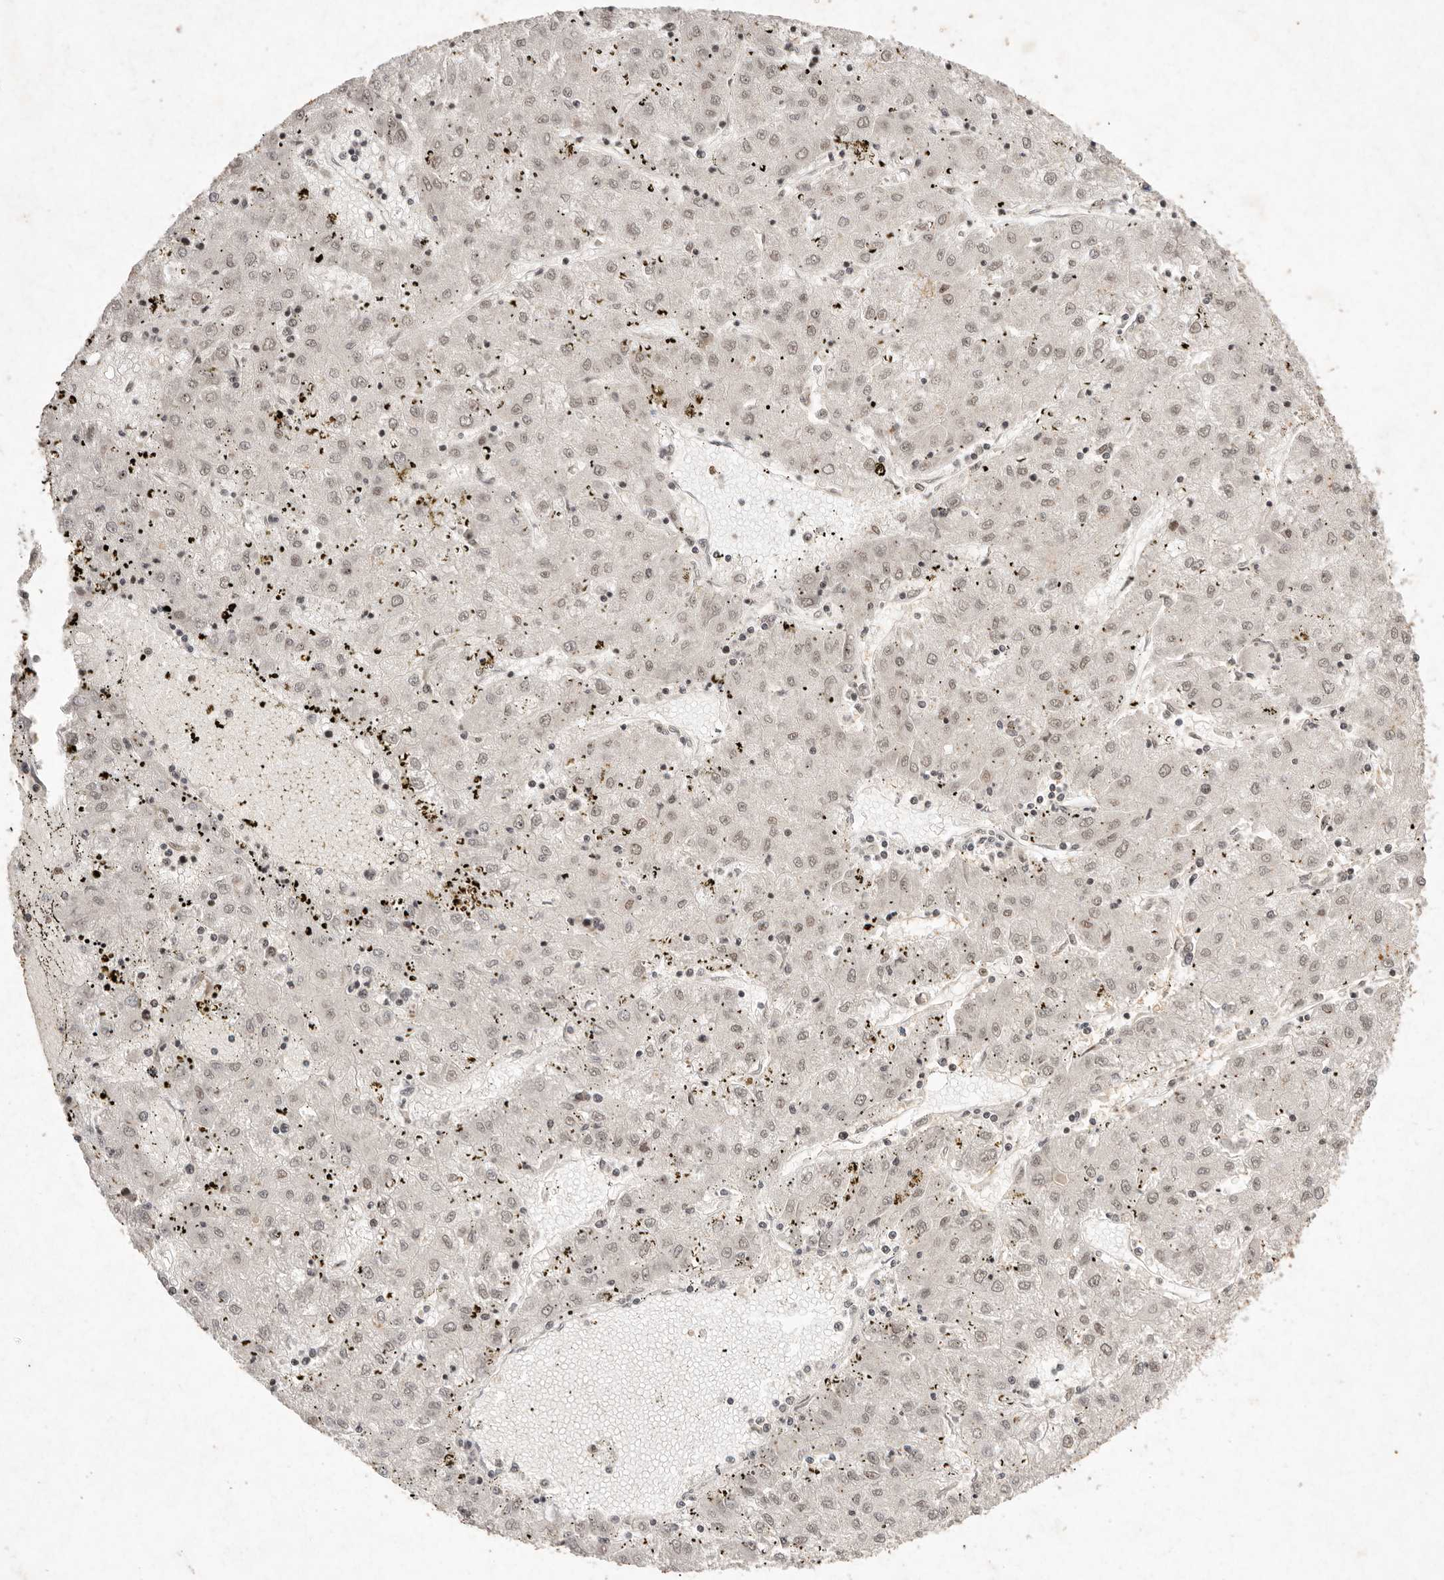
{"staining": {"intensity": "negative", "quantity": "none", "location": "none"}, "tissue": "liver cancer", "cell_type": "Tumor cells", "image_type": "cancer", "snomed": [{"axis": "morphology", "description": "Carcinoma, Hepatocellular, NOS"}, {"axis": "topography", "description": "Liver"}], "caption": "Tumor cells are negative for brown protein staining in liver cancer. Brightfield microscopy of immunohistochemistry stained with DAB (3,3'-diaminobenzidine) (brown) and hematoxylin (blue), captured at high magnification.", "gene": "NKX3-2", "patient": {"sex": "male", "age": 72}}